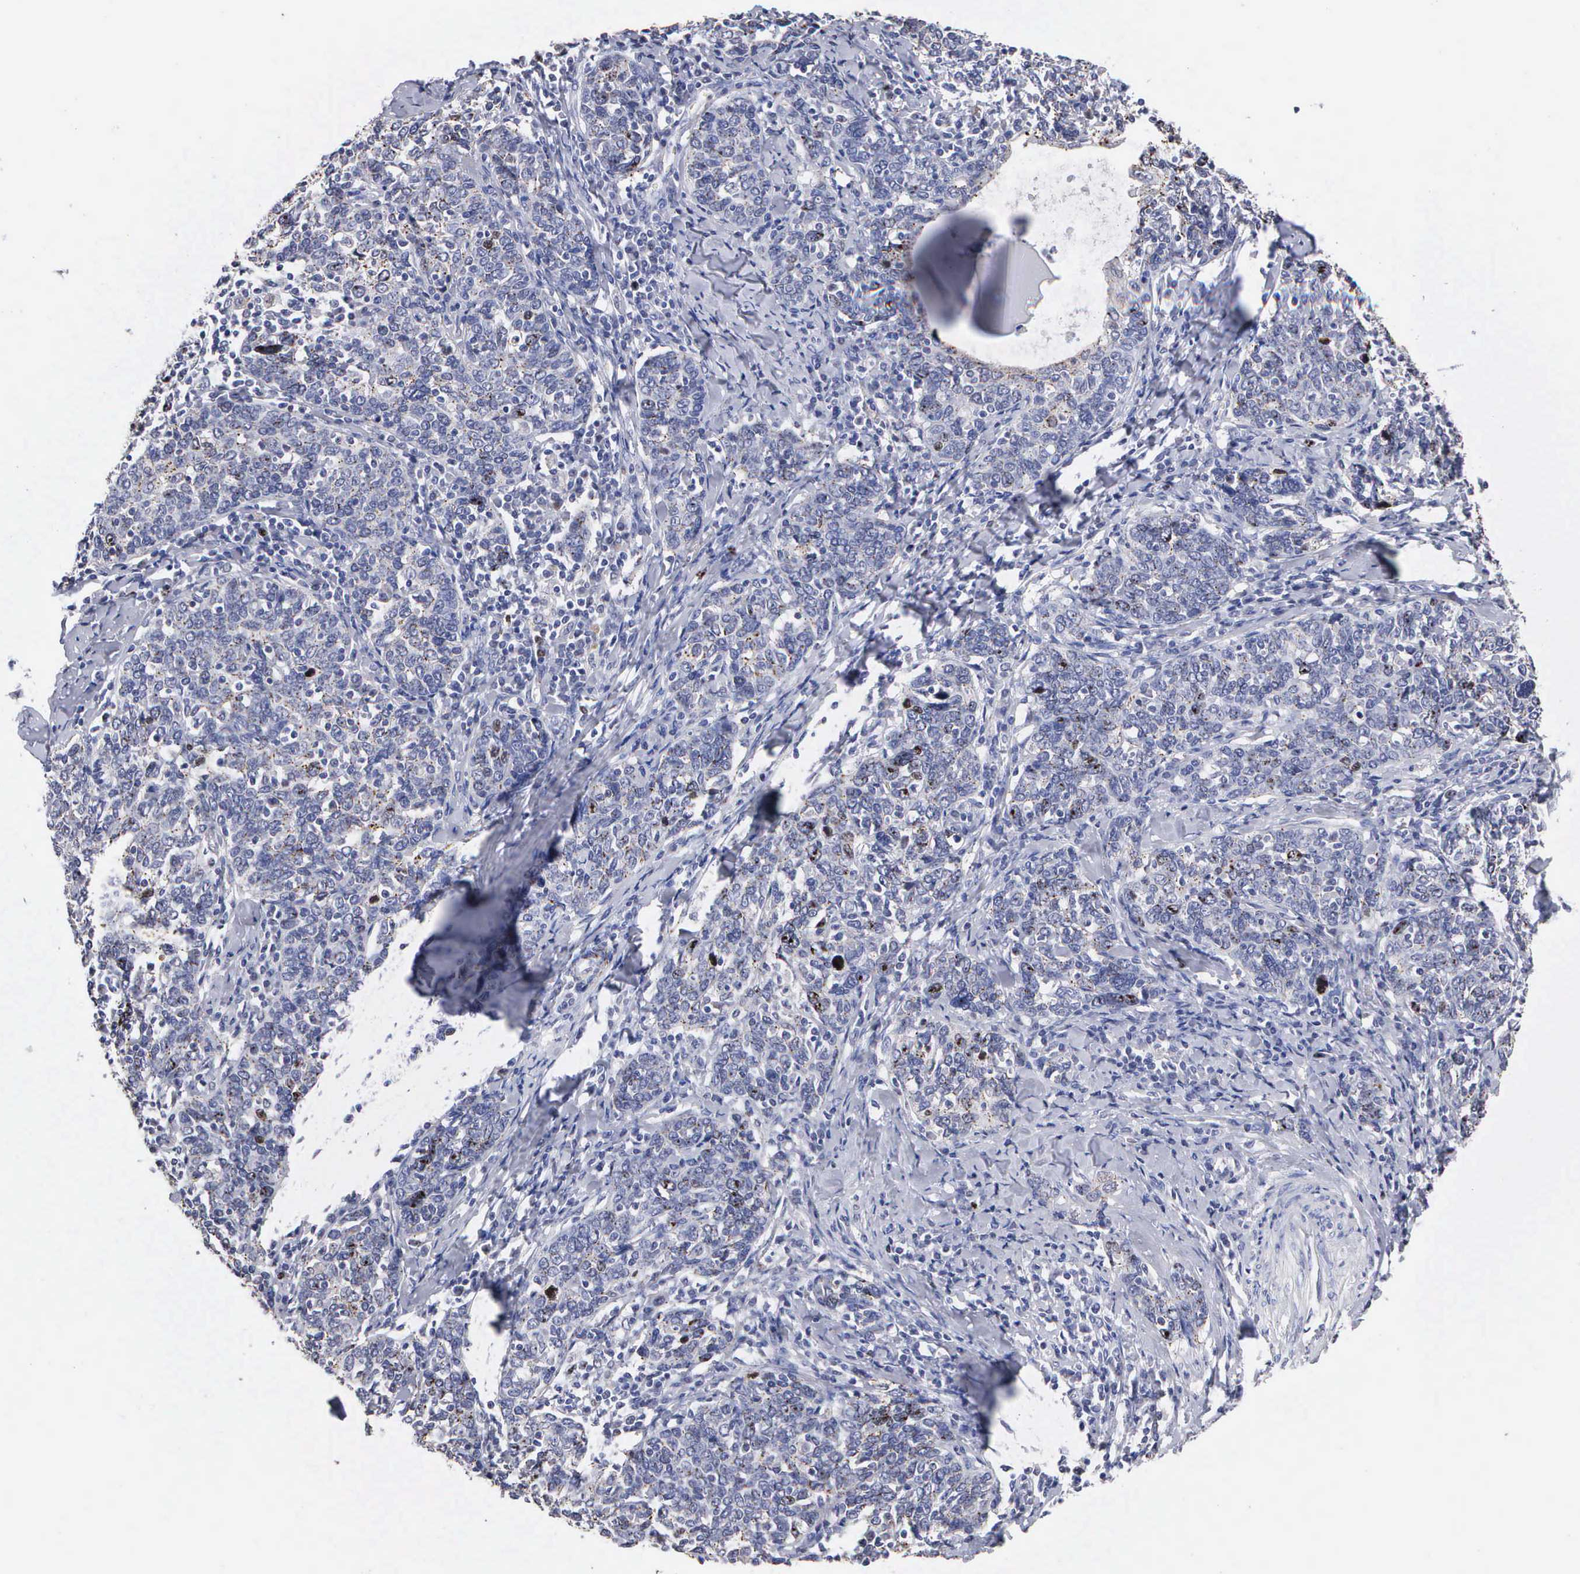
{"staining": {"intensity": "weak", "quantity": "<25%", "location": "nuclear"}, "tissue": "cervical cancer", "cell_type": "Tumor cells", "image_type": "cancer", "snomed": [{"axis": "morphology", "description": "Squamous cell carcinoma, NOS"}, {"axis": "topography", "description": "Cervix"}], "caption": "Immunohistochemical staining of human cervical squamous cell carcinoma reveals no significant positivity in tumor cells.", "gene": "KDM6A", "patient": {"sex": "female", "age": 41}}